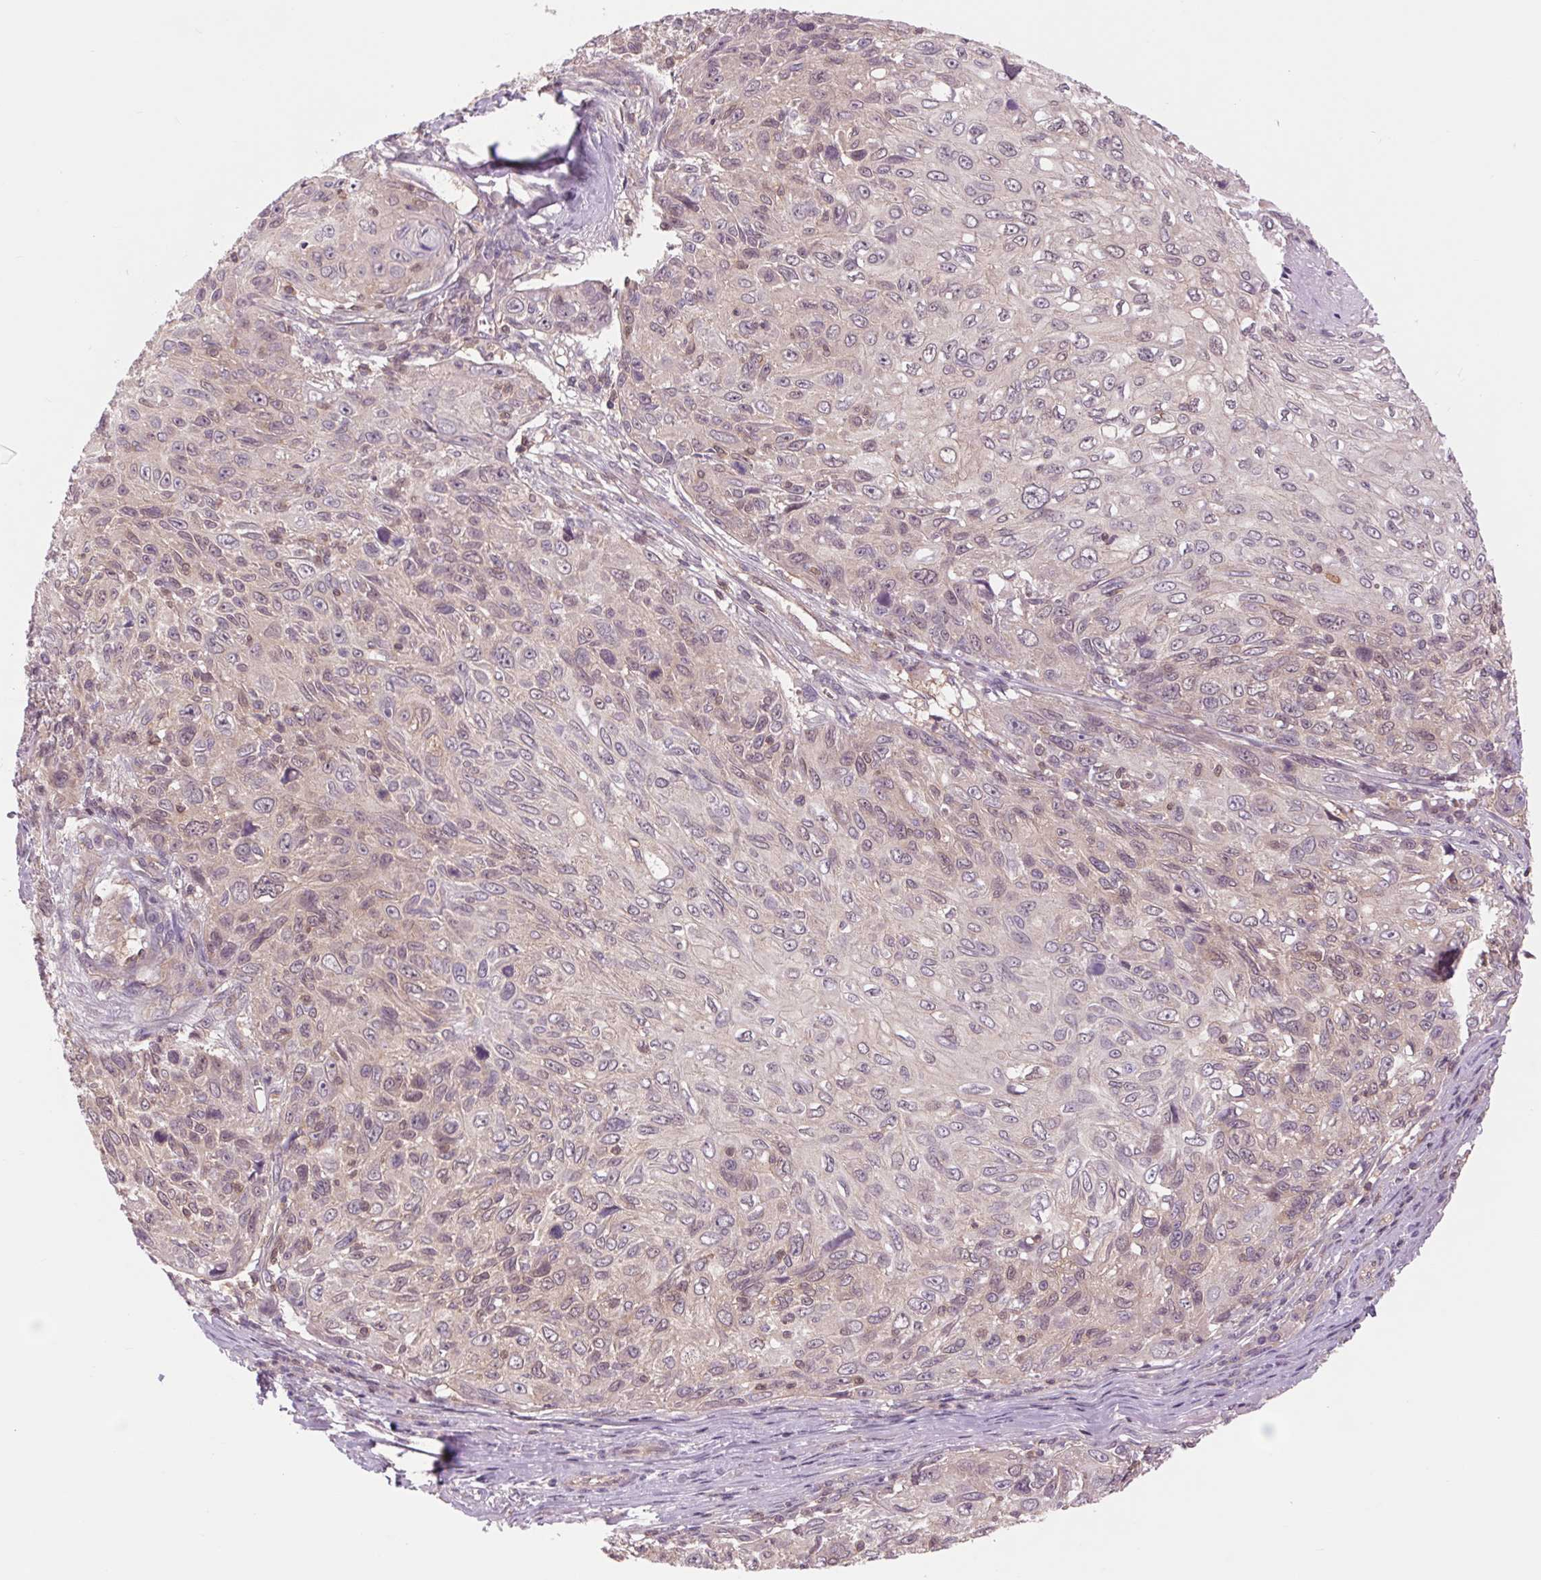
{"staining": {"intensity": "weak", "quantity": "<25%", "location": "cytoplasmic/membranous,nuclear"}, "tissue": "skin cancer", "cell_type": "Tumor cells", "image_type": "cancer", "snomed": [{"axis": "morphology", "description": "Squamous cell carcinoma, NOS"}, {"axis": "topography", "description": "Skin"}], "caption": "Skin squamous cell carcinoma was stained to show a protein in brown. There is no significant expression in tumor cells.", "gene": "SH3RF2", "patient": {"sex": "male", "age": 92}}